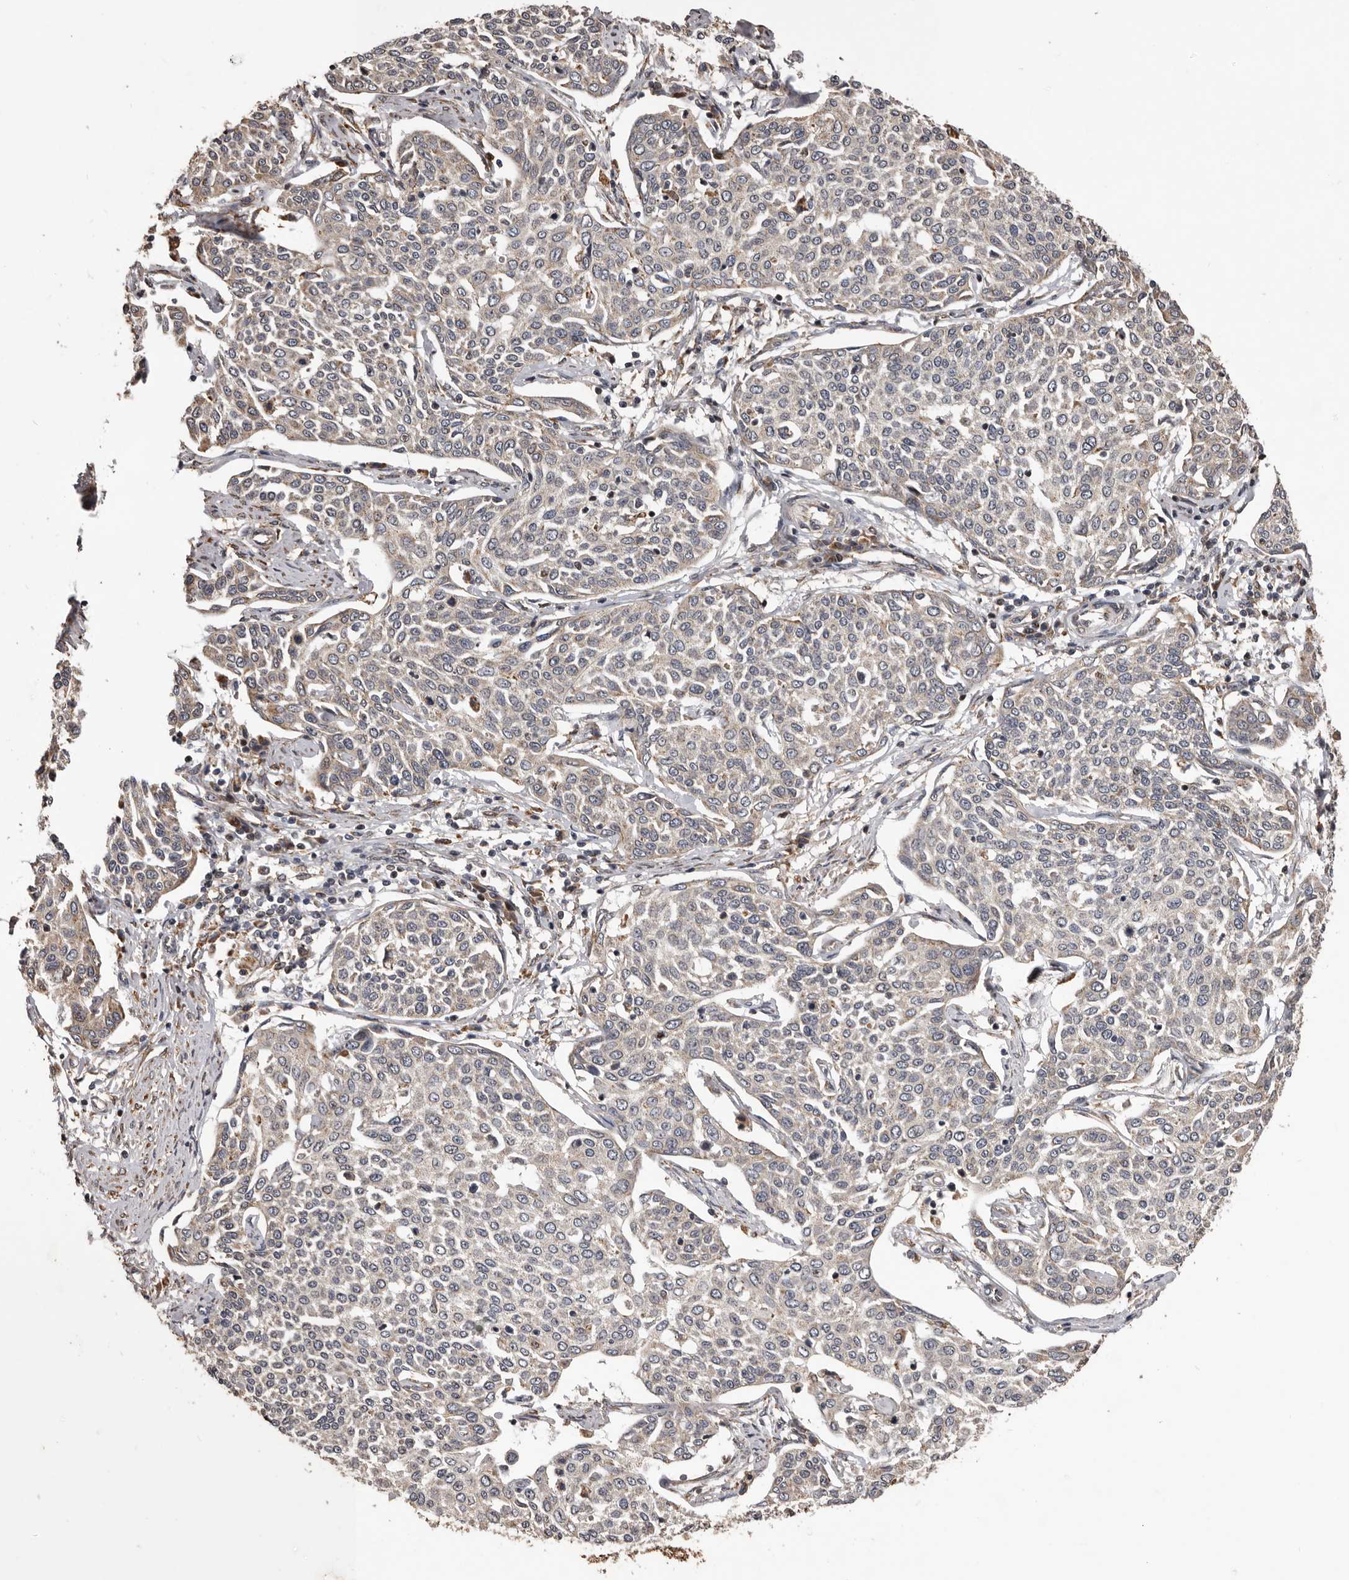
{"staining": {"intensity": "weak", "quantity": "25%-75%", "location": "cytoplasmic/membranous"}, "tissue": "cervical cancer", "cell_type": "Tumor cells", "image_type": "cancer", "snomed": [{"axis": "morphology", "description": "Squamous cell carcinoma, NOS"}, {"axis": "topography", "description": "Cervix"}], "caption": "An IHC histopathology image of tumor tissue is shown. Protein staining in brown labels weak cytoplasmic/membranous positivity in squamous cell carcinoma (cervical) within tumor cells. (Brightfield microscopy of DAB IHC at high magnification).", "gene": "GADD45B", "patient": {"sex": "female", "age": 34}}